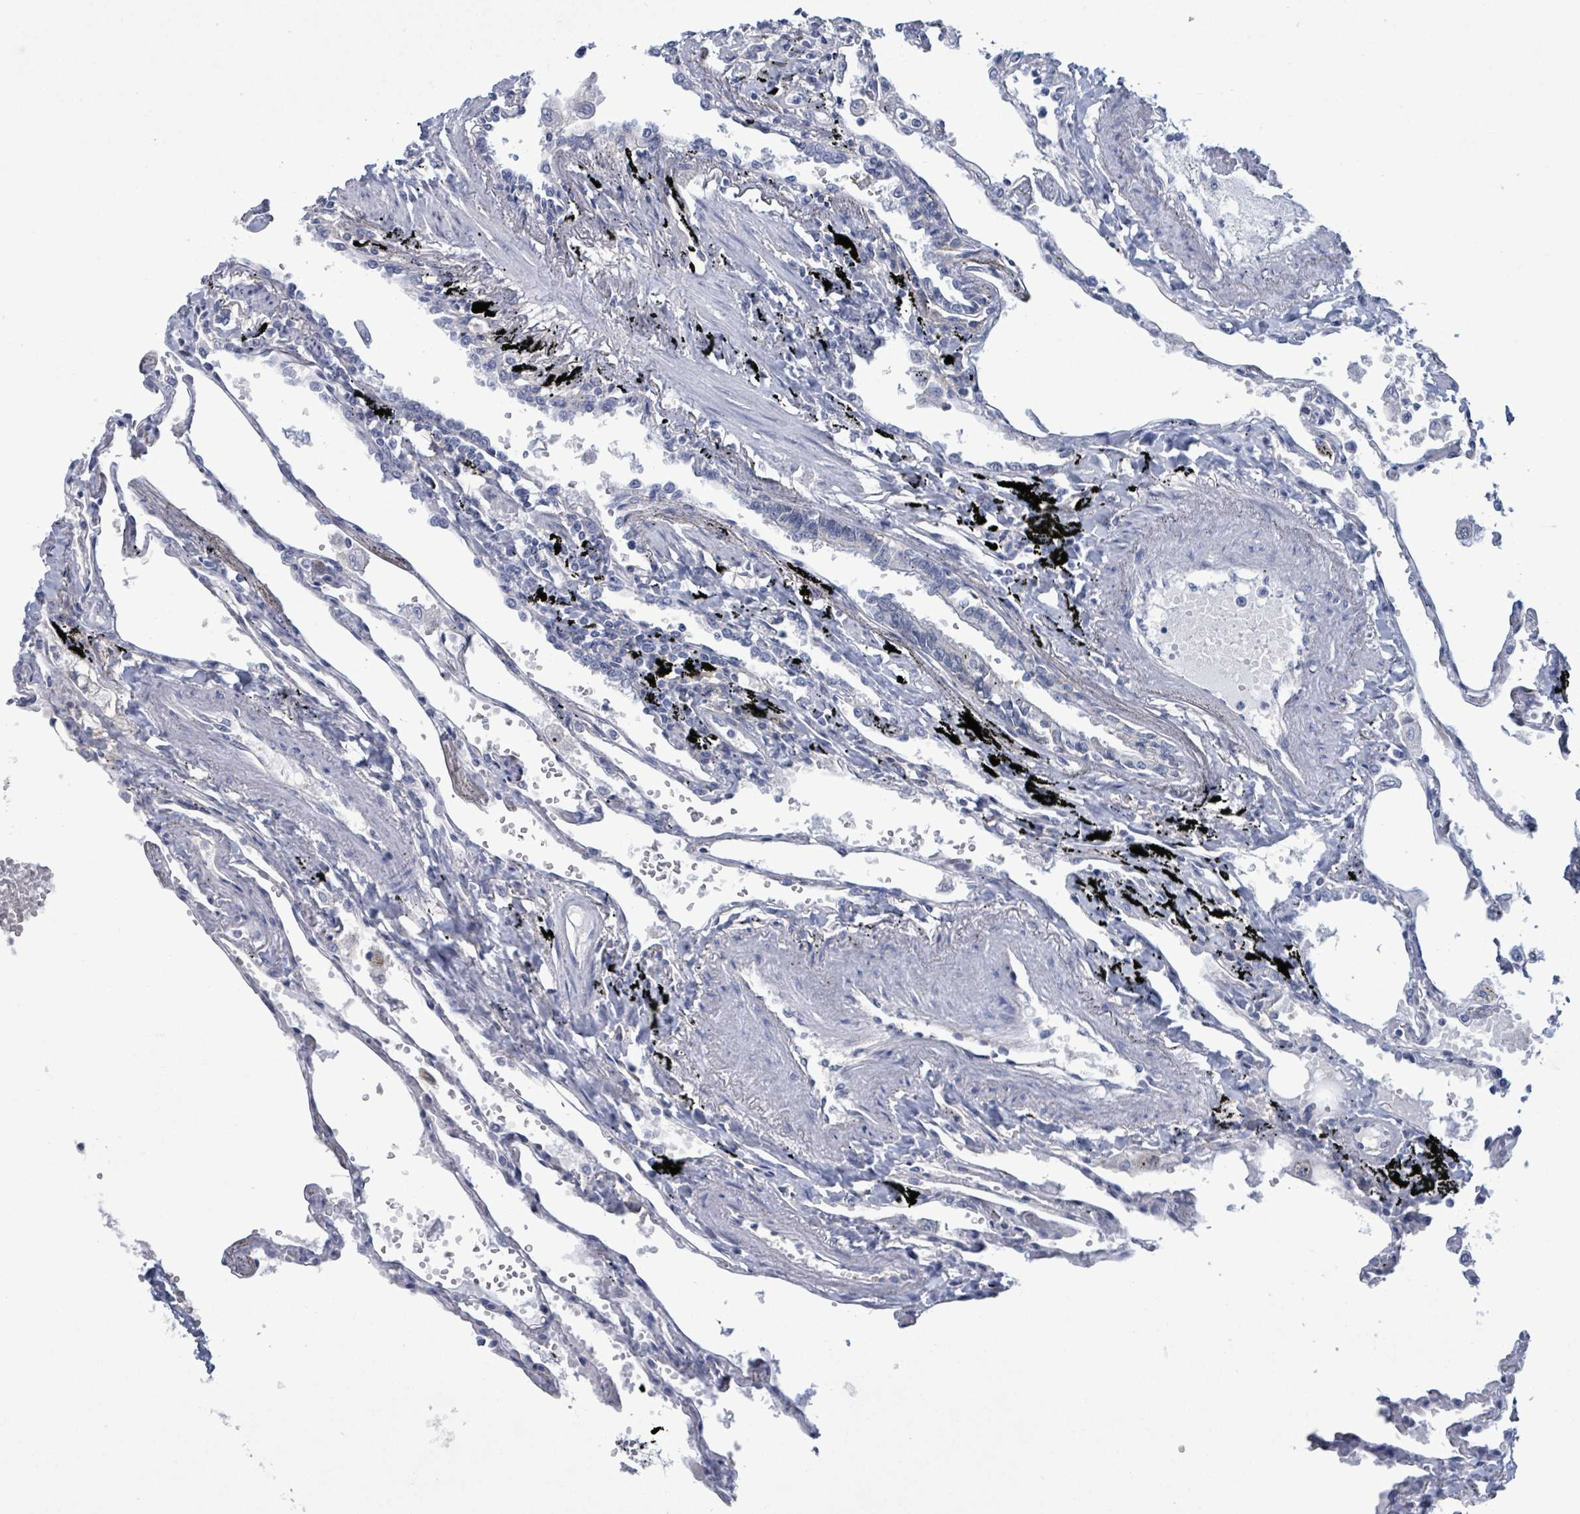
{"staining": {"intensity": "negative", "quantity": "none", "location": "none"}, "tissue": "lung", "cell_type": "Alveolar cells", "image_type": "normal", "snomed": [{"axis": "morphology", "description": "Normal tissue, NOS"}, {"axis": "topography", "description": "Lung"}], "caption": "DAB (3,3'-diaminobenzidine) immunohistochemical staining of normal lung exhibits no significant expression in alveolar cells.", "gene": "BSG", "patient": {"sex": "female", "age": 67}}